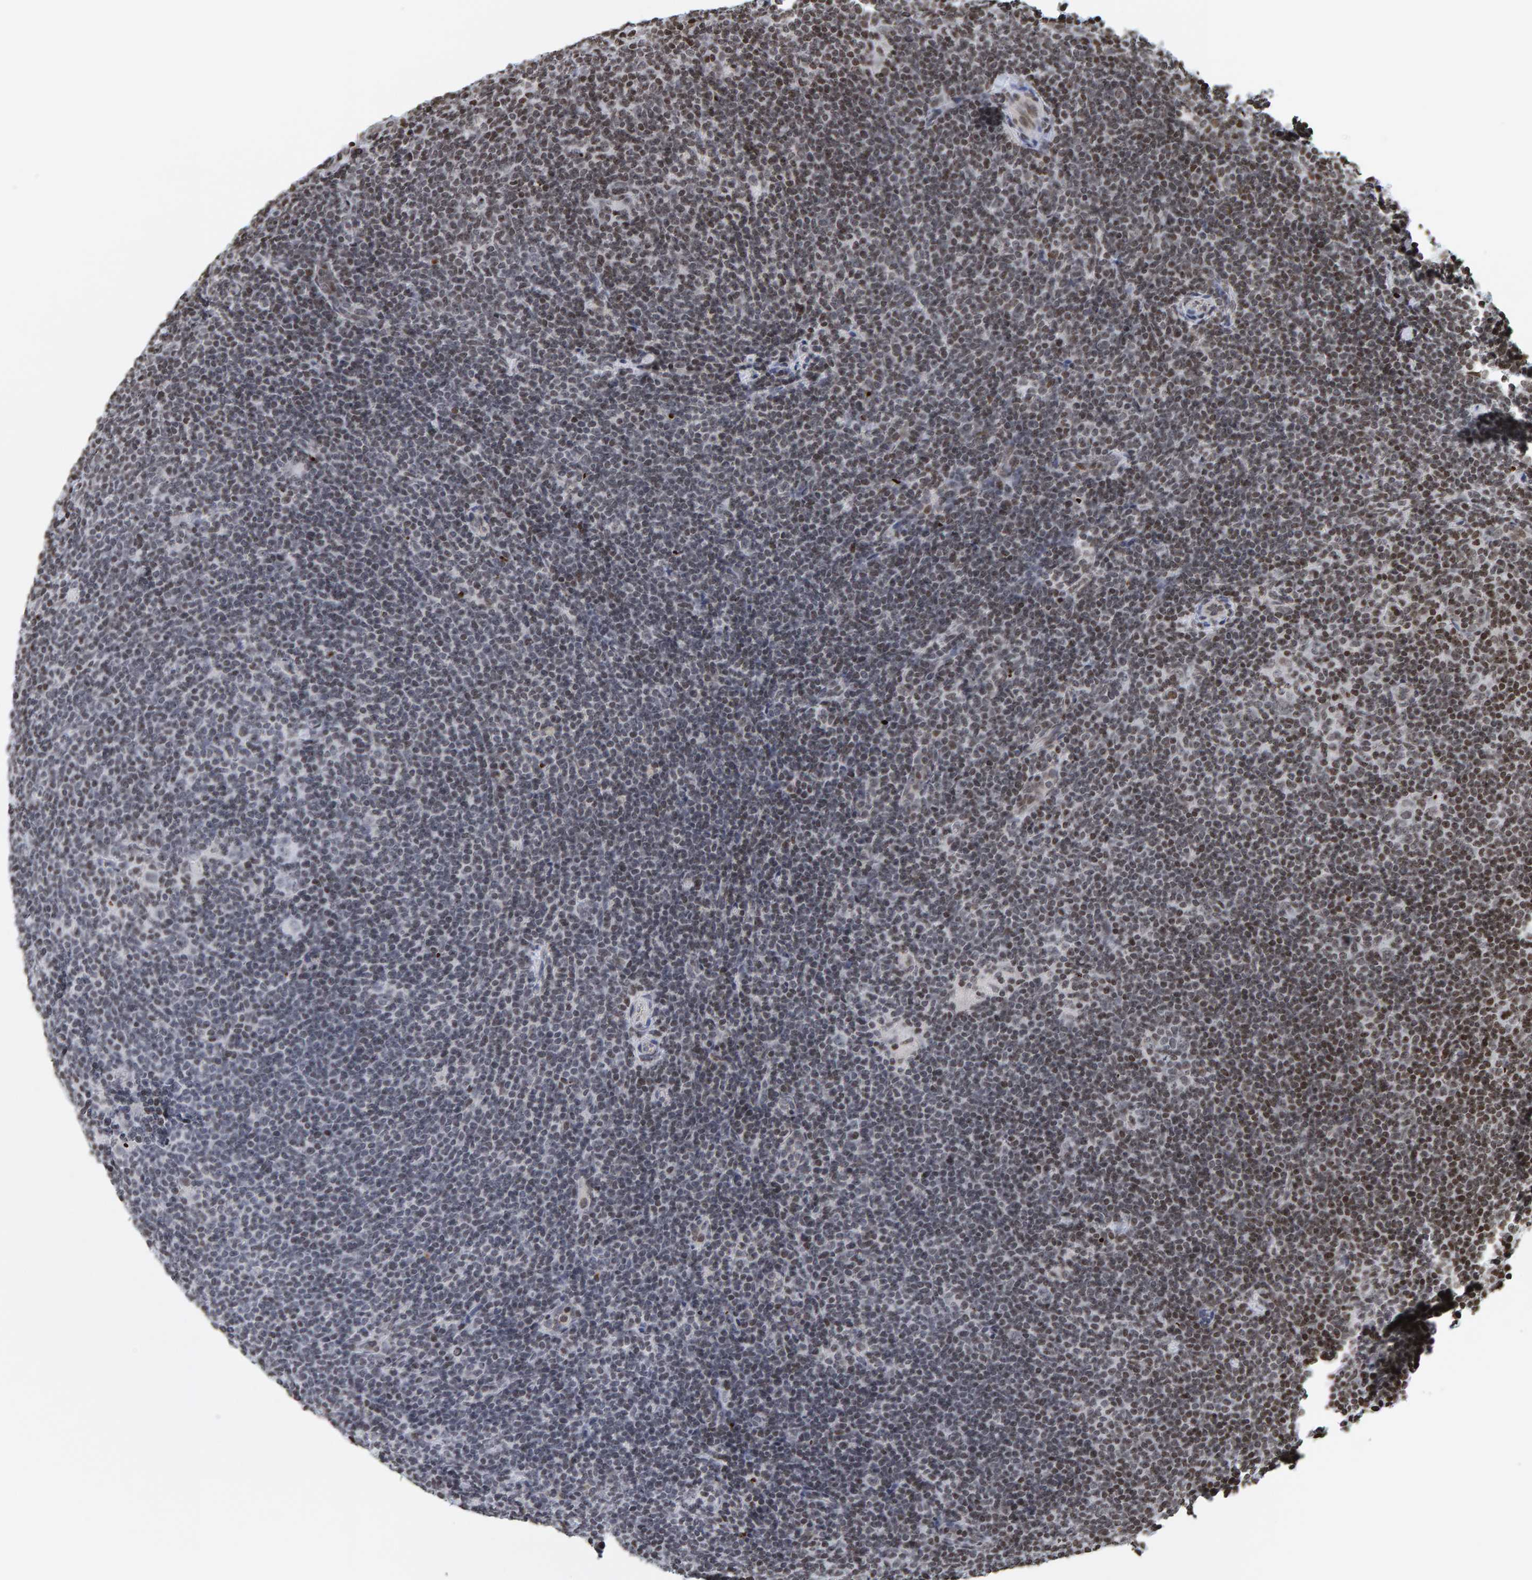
{"staining": {"intensity": "negative", "quantity": "none", "location": "none"}, "tissue": "lymphoma", "cell_type": "Tumor cells", "image_type": "cancer", "snomed": [{"axis": "morphology", "description": "Hodgkin's disease, NOS"}, {"axis": "topography", "description": "Lymph node"}], "caption": "Image shows no protein positivity in tumor cells of Hodgkin's disease tissue.", "gene": "BRF2", "patient": {"sex": "female", "age": 57}}